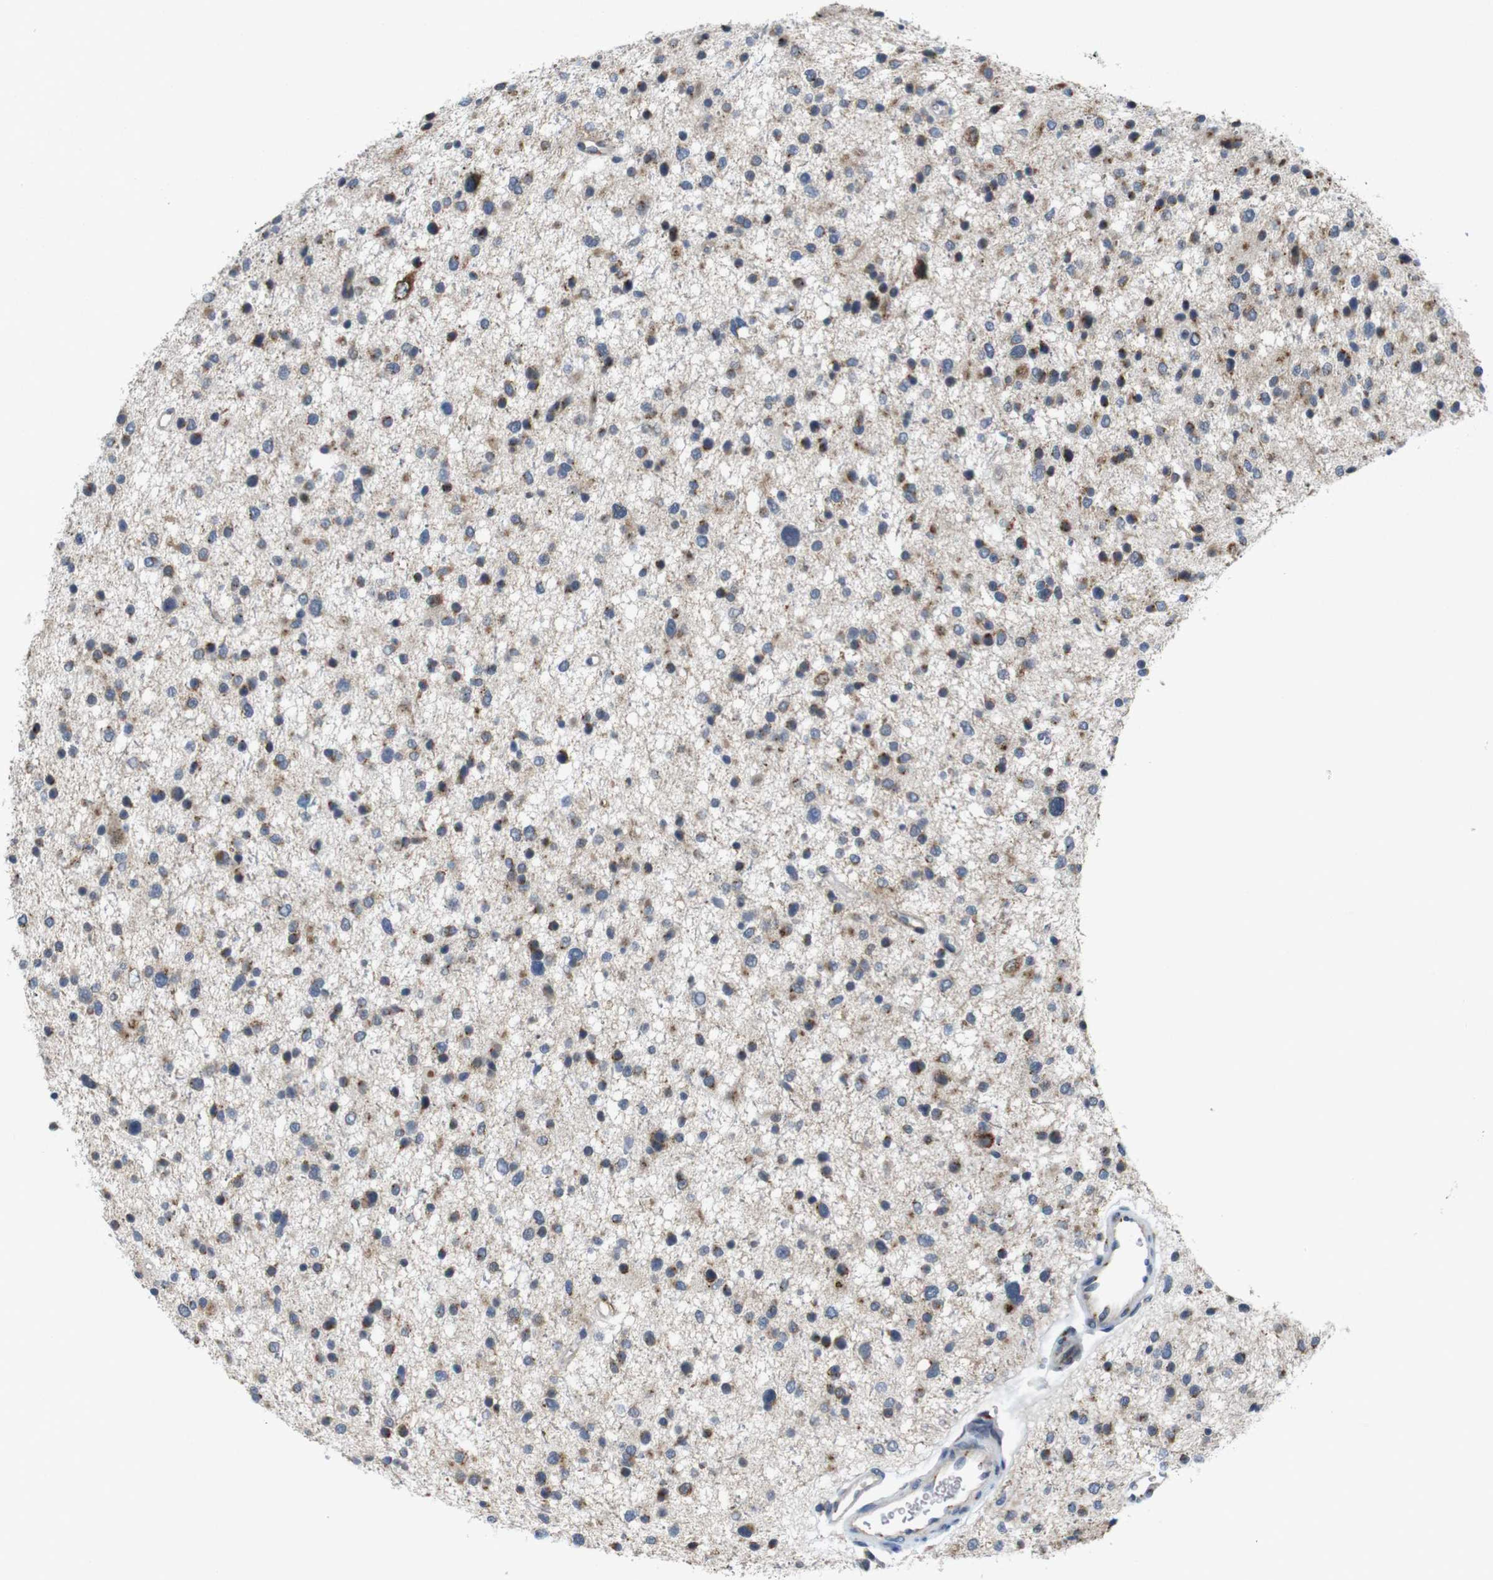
{"staining": {"intensity": "moderate", "quantity": "25%-75%", "location": "cytoplasmic/membranous"}, "tissue": "glioma", "cell_type": "Tumor cells", "image_type": "cancer", "snomed": [{"axis": "morphology", "description": "Glioma, malignant, Low grade"}, {"axis": "topography", "description": "Brain"}], "caption": "DAB (3,3'-diaminobenzidine) immunohistochemical staining of low-grade glioma (malignant) reveals moderate cytoplasmic/membranous protein expression in about 25%-75% of tumor cells. The staining is performed using DAB brown chromogen to label protein expression. The nuclei are counter-stained blue using hematoxylin.", "gene": "EFCAB14", "patient": {"sex": "female", "age": 37}}